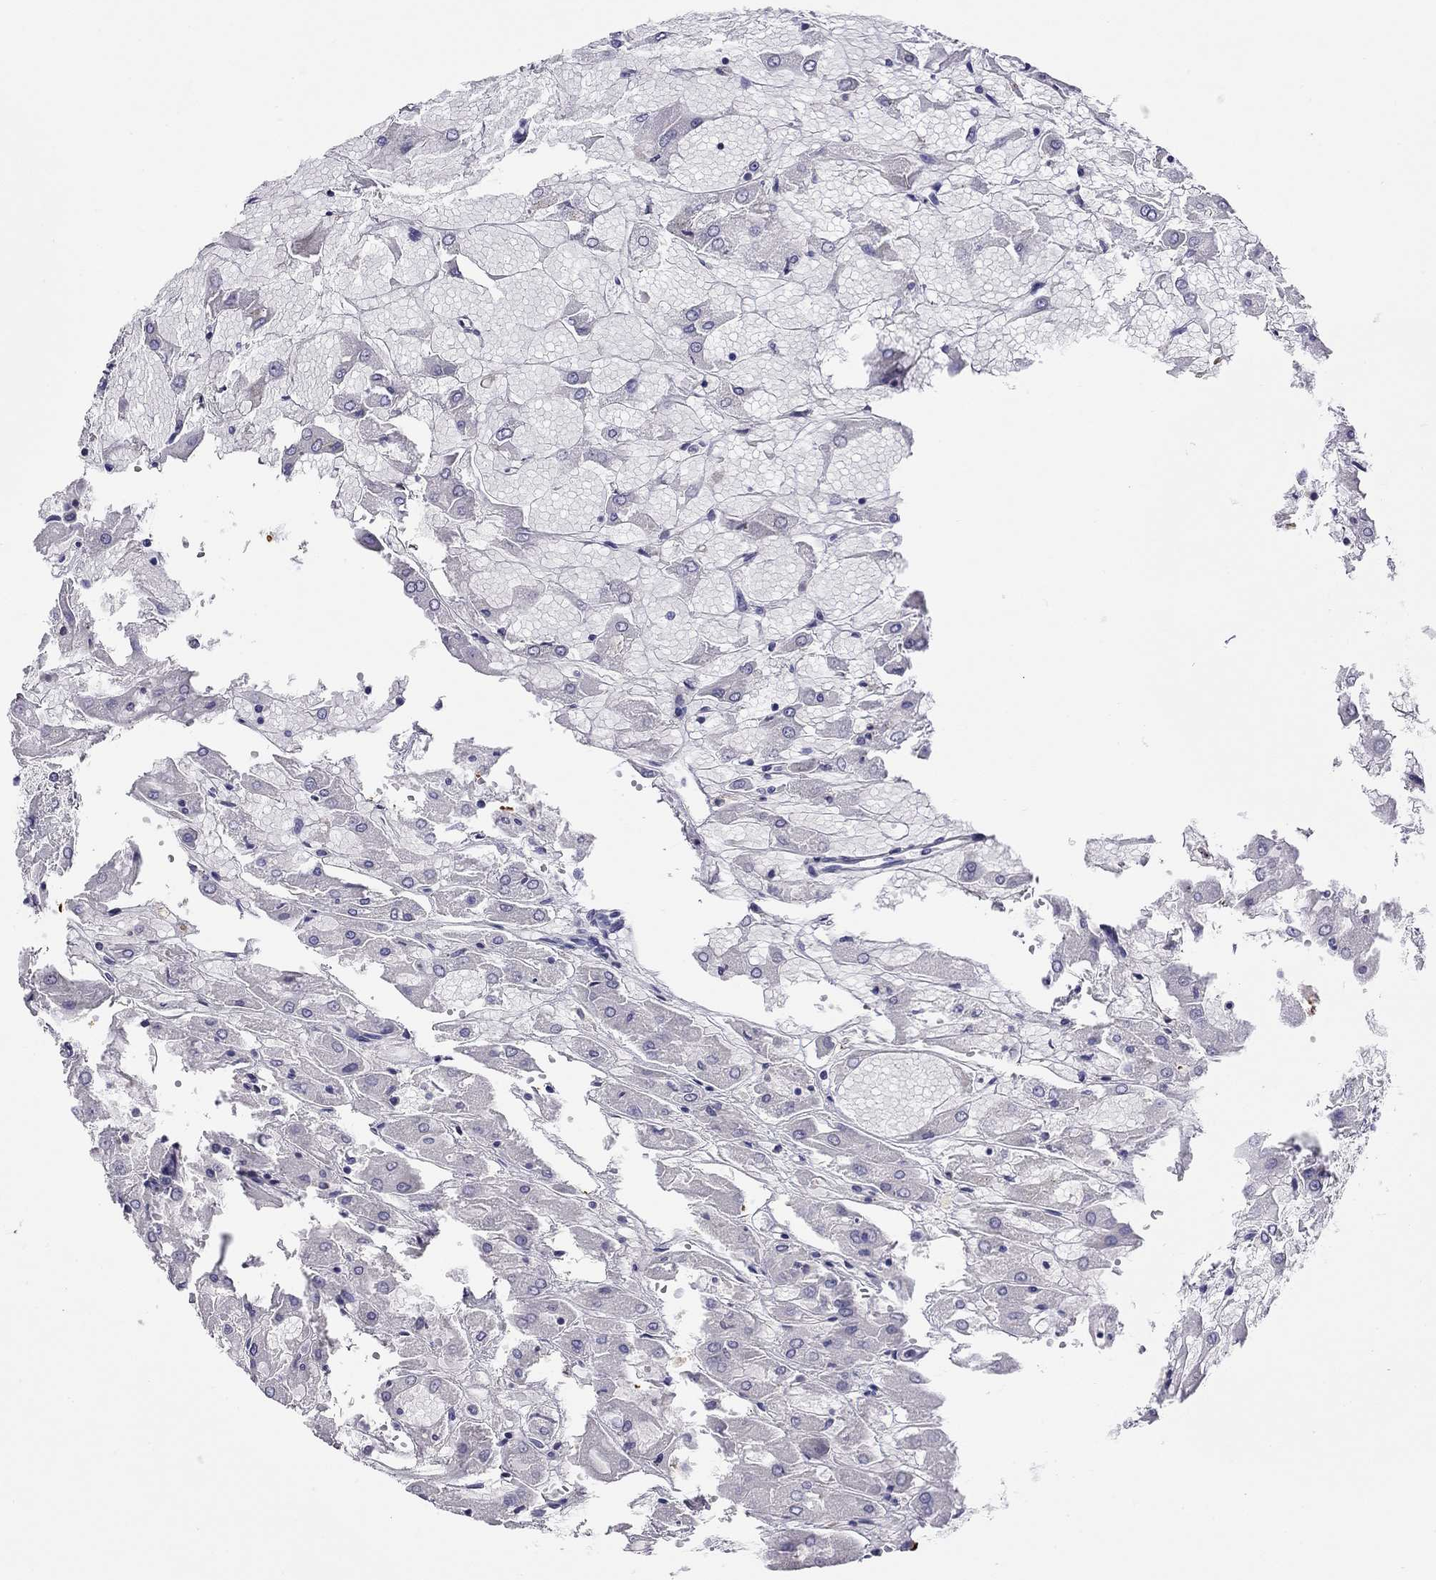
{"staining": {"intensity": "negative", "quantity": "none", "location": "none"}, "tissue": "renal cancer", "cell_type": "Tumor cells", "image_type": "cancer", "snomed": [{"axis": "morphology", "description": "Adenocarcinoma, NOS"}, {"axis": "topography", "description": "Kidney"}], "caption": "Image shows no protein expression in tumor cells of adenocarcinoma (renal) tissue.", "gene": "SLC46A2", "patient": {"sex": "male", "age": 72}}